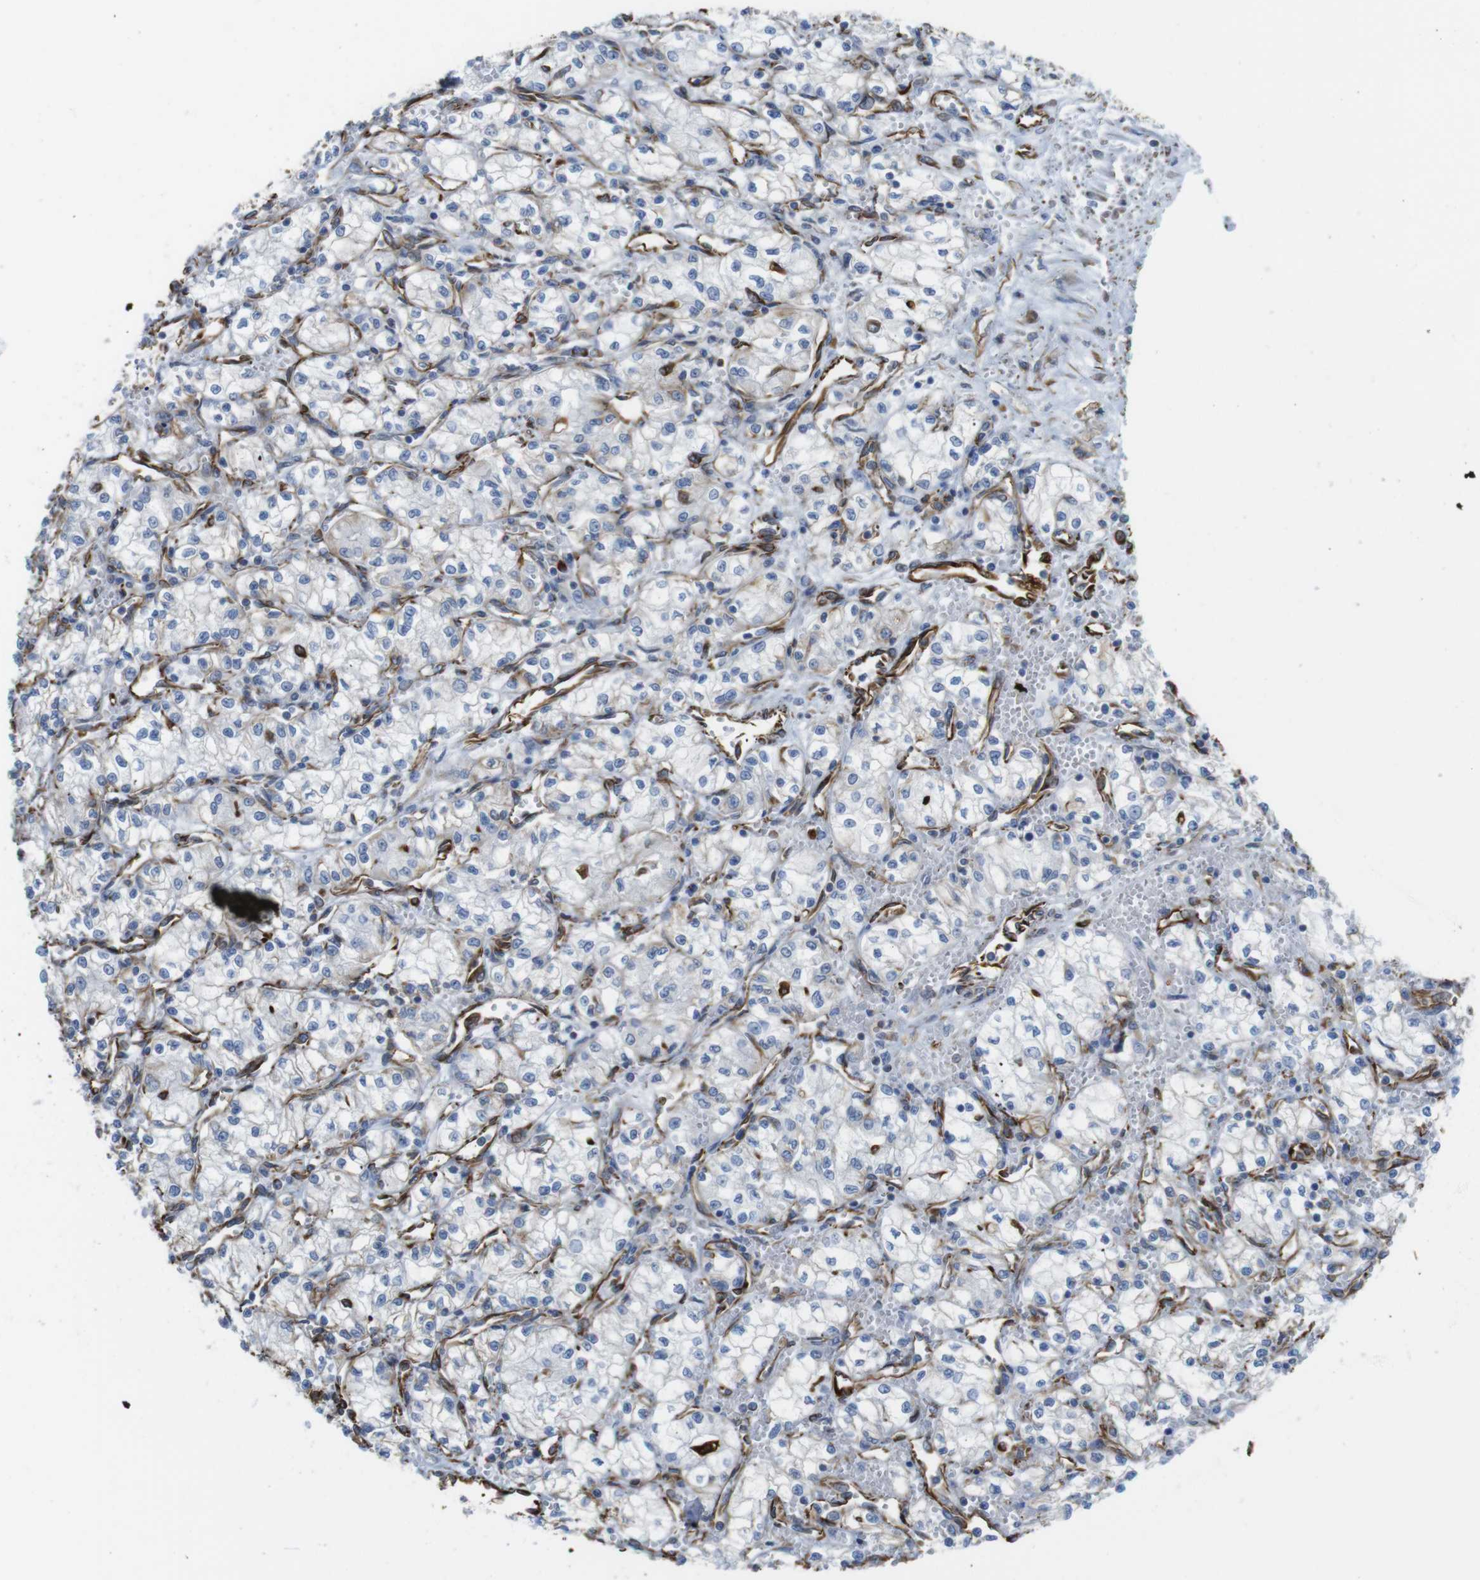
{"staining": {"intensity": "negative", "quantity": "none", "location": "none"}, "tissue": "renal cancer", "cell_type": "Tumor cells", "image_type": "cancer", "snomed": [{"axis": "morphology", "description": "Normal tissue, NOS"}, {"axis": "morphology", "description": "Adenocarcinoma, NOS"}, {"axis": "topography", "description": "Kidney"}], "caption": "DAB (3,3'-diaminobenzidine) immunohistochemical staining of adenocarcinoma (renal) reveals no significant positivity in tumor cells.", "gene": "RALGPS1", "patient": {"sex": "male", "age": 59}}